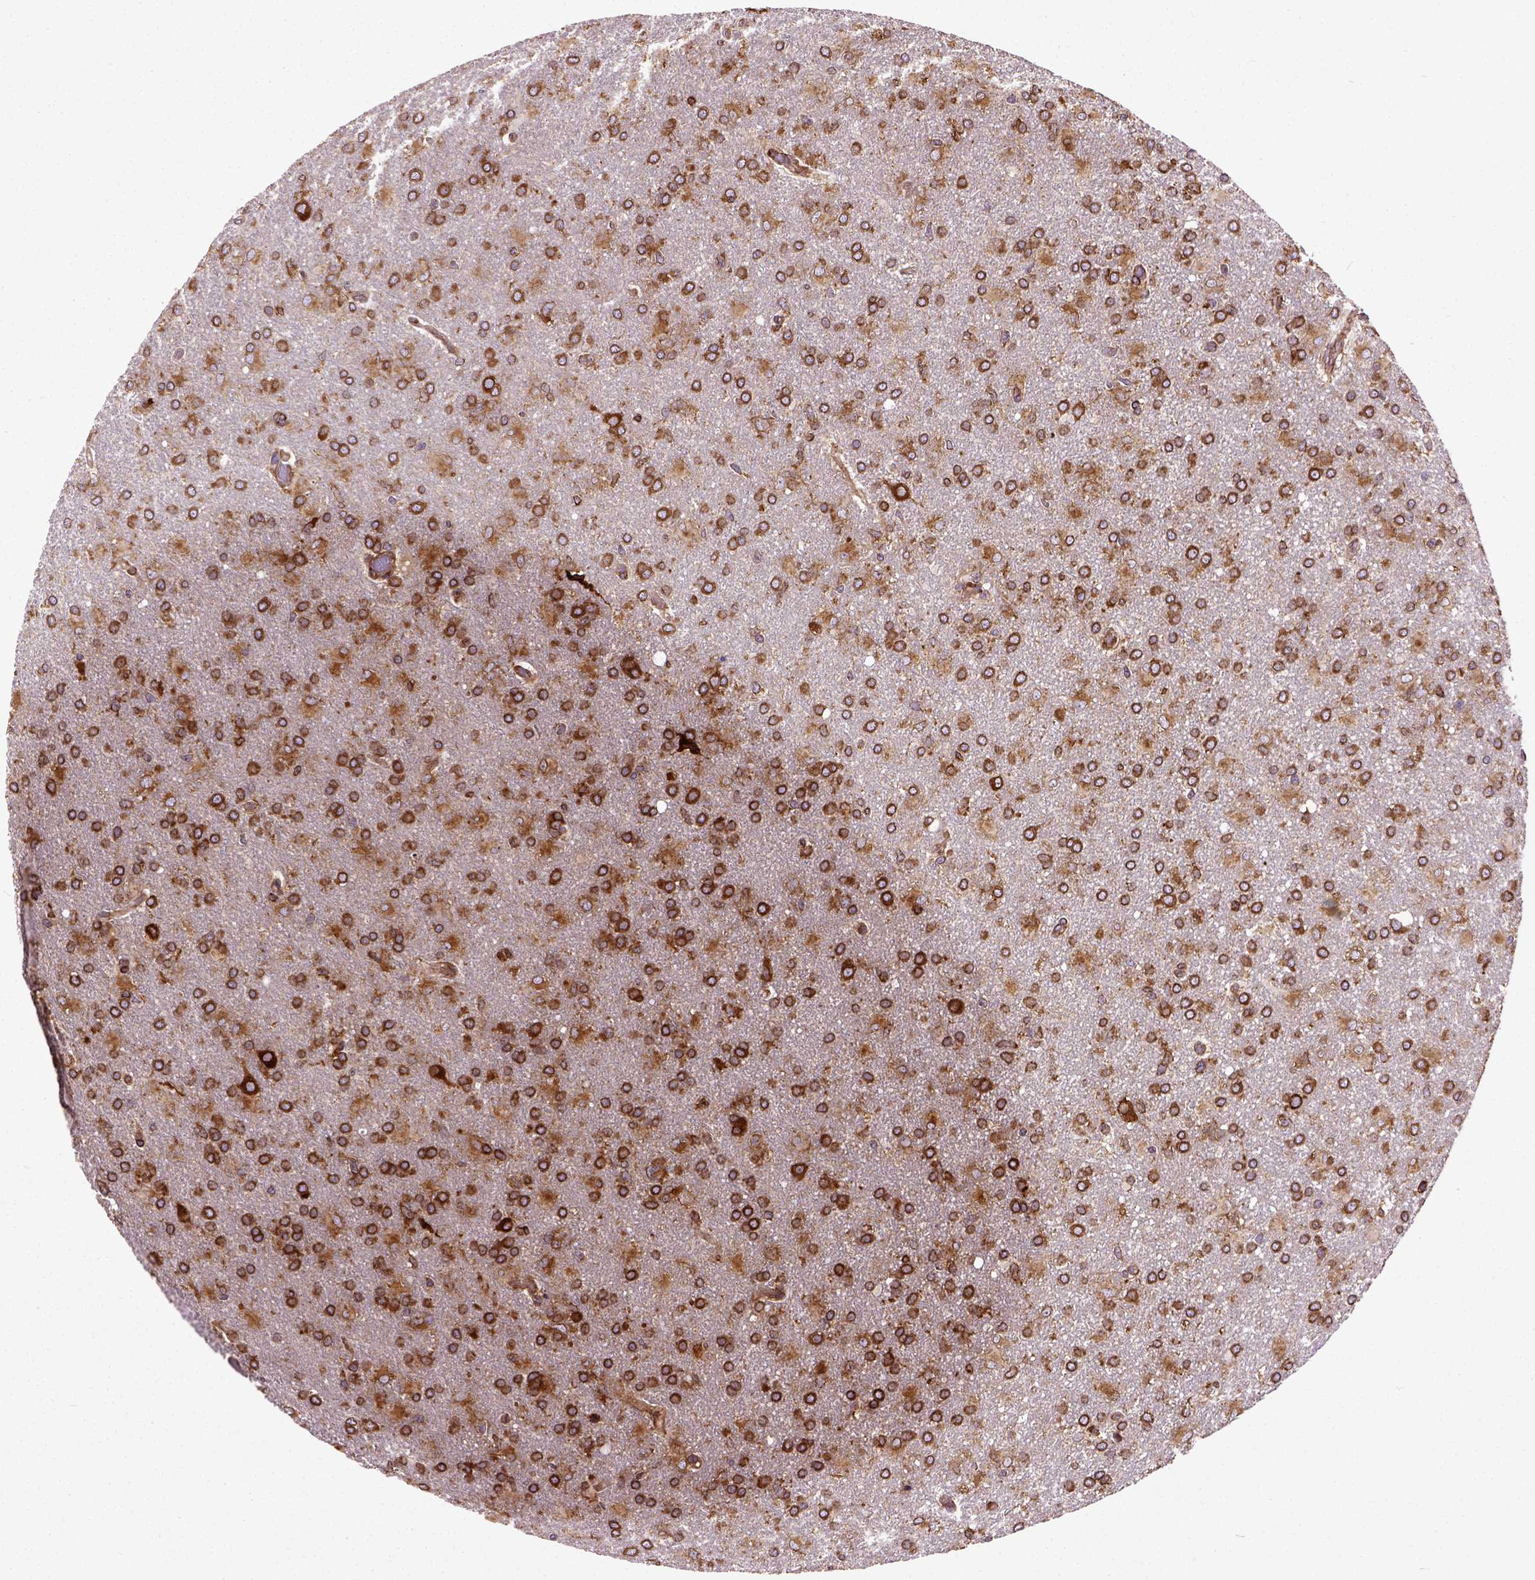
{"staining": {"intensity": "strong", "quantity": ">75%", "location": "cytoplasmic/membranous"}, "tissue": "glioma", "cell_type": "Tumor cells", "image_type": "cancer", "snomed": [{"axis": "morphology", "description": "Glioma, malignant, High grade"}, {"axis": "topography", "description": "Brain"}], "caption": "Strong cytoplasmic/membranous protein positivity is appreciated in approximately >75% of tumor cells in glioma.", "gene": "CAPRIN1", "patient": {"sex": "male", "age": 68}}